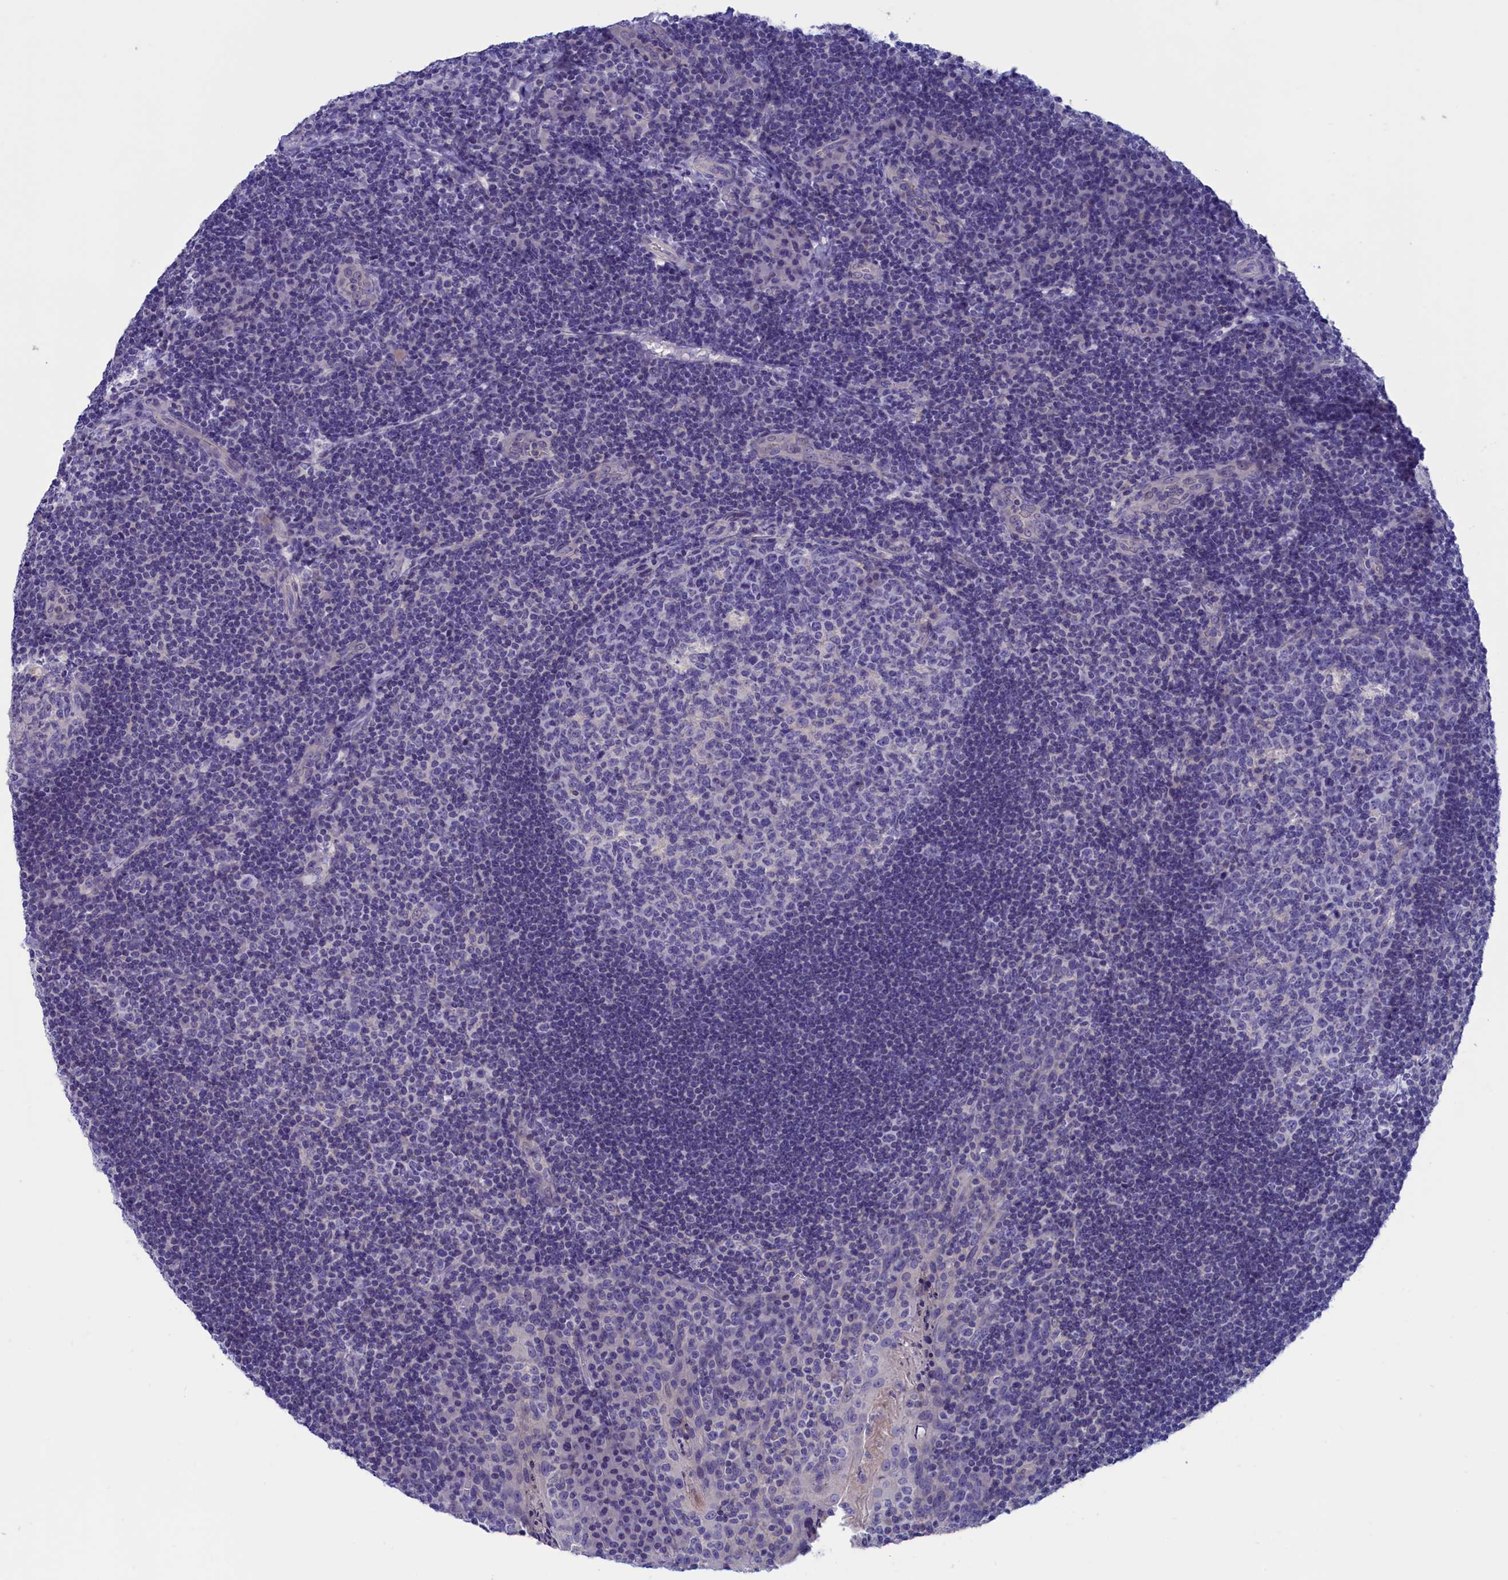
{"staining": {"intensity": "negative", "quantity": "none", "location": "none"}, "tissue": "tonsil", "cell_type": "Germinal center cells", "image_type": "normal", "snomed": [{"axis": "morphology", "description": "Normal tissue, NOS"}, {"axis": "topography", "description": "Tonsil"}], "caption": "Tonsil stained for a protein using immunohistochemistry (IHC) demonstrates no expression germinal center cells.", "gene": "VPS35L", "patient": {"sex": "male", "age": 17}}